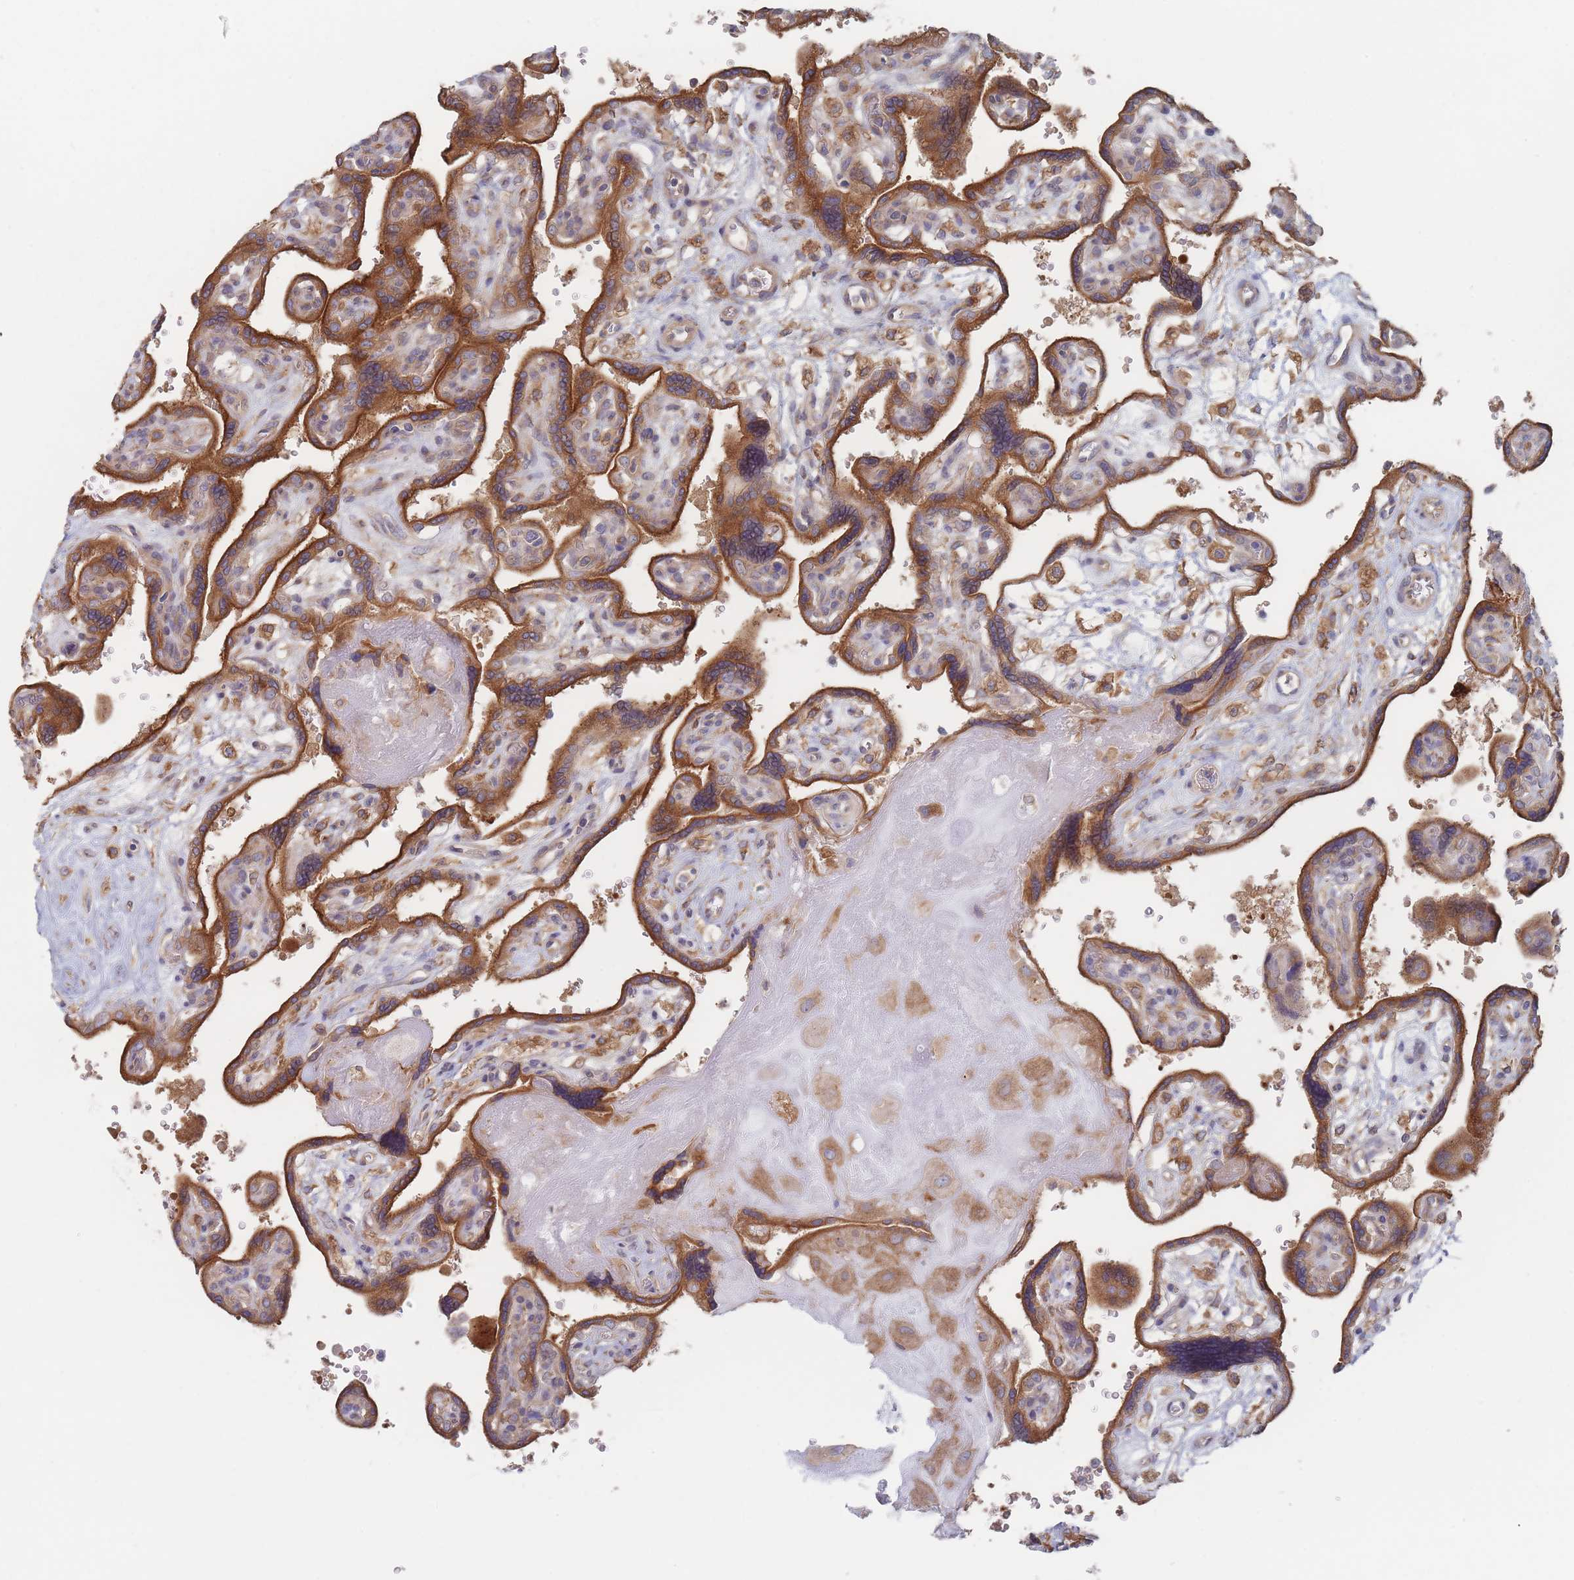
{"staining": {"intensity": "moderate", "quantity": ">75%", "location": "cytoplasmic/membranous"}, "tissue": "placenta", "cell_type": "Decidual cells", "image_type": "normal", "snomed": [{"axis": "morphology", "description": "Normal tissue, NOS"}, {"axis": "topography", "description": "Placenta"}], "caption": "Immunohistochemical staining of normal human placenta reveals medium levels of moderate cytoplasmic/membranous staining in about >75% of decidual cells.", "gene": "KDSR", "patient": {"sex": "female", "age": 39}}